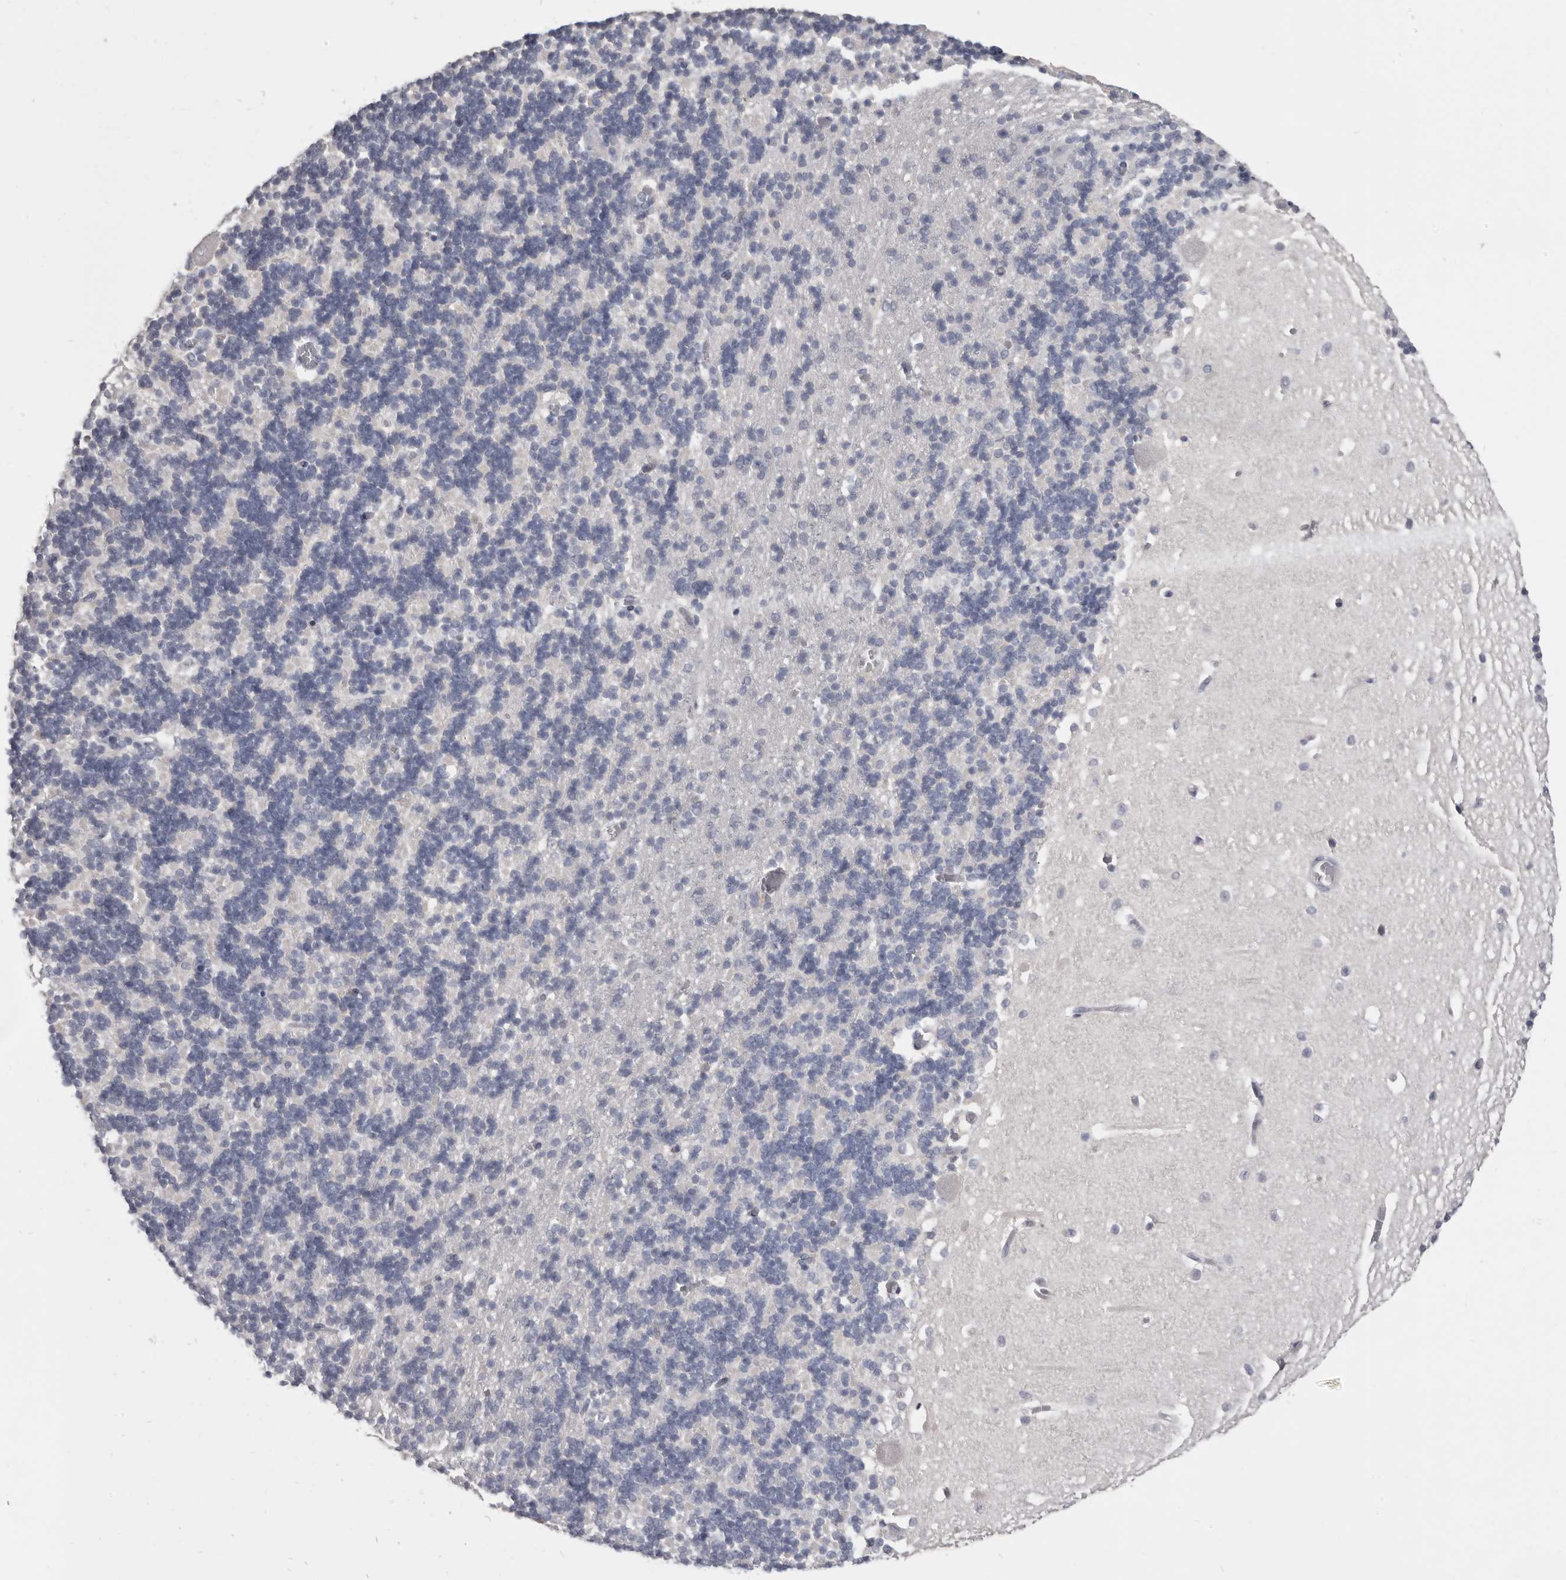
{"staining": {"intensity": "negative", "quantity": "none", "location": "none"}, "tissue": "cerebellum", "cell_type": "Cells in granular layer", "image_type": "normal", "snomed": [{"axis": "morphology", "description": "Normal tissue, NOS"}, {"axis": "topography", "description": "Cerebellum"}], "caption": "IHC micrograph of benign cerebellum: cerebellum stained with DAB (3,3'-diaminobenzidine) exhibits no significant protein positivity in cells in granular layer. (Stains: DAB immunohistochemistry with hematoxylin counter stain, Microscopy: brightfield microscopy at high magnification).", "gene": "CGN", "patient": {"sex": "male", "age": 37}}